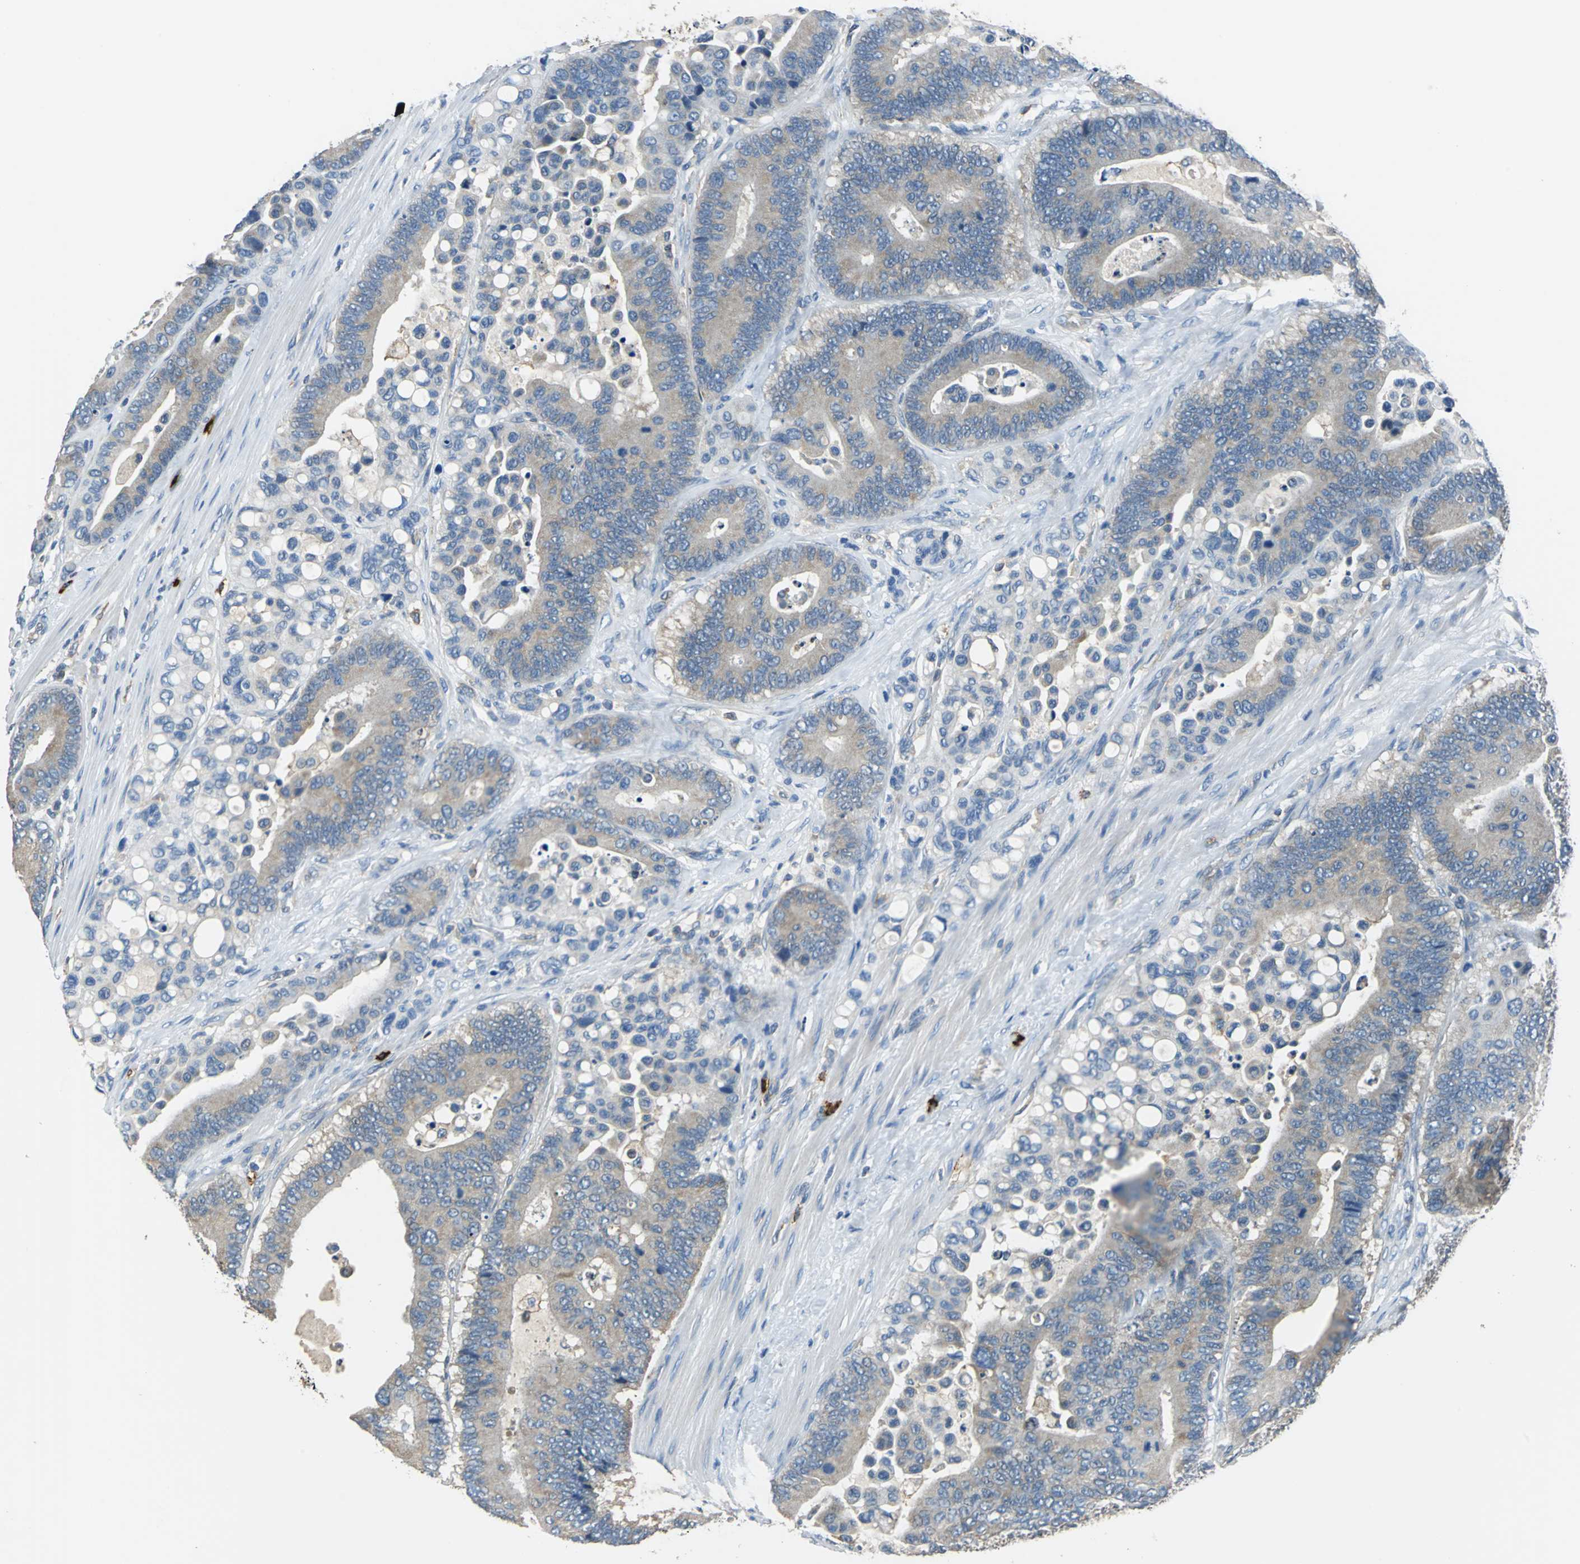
{"staining": {"intensity": "weak", "quantity": ">75%", "location": "cytoplasmic/membranous"}, "tissue": "colorectal cancer", "cell_type": "Tumor cells", "image_type": "cancer", "snomed": [{"axis": "morphology", "description": "Normal tissue, NOS"}, {"axis": "morphology", "description": "Adenocarcinoma, NOS"}, {"axis": "topography", "description": "Colon"}], "caption": "Immunohistochemical staining of human colorectal adenocarcinoma displays weak cytoplasmic/membranous protein staining in about >75% of tumor cells.", "gene": "CPA3", "patient": {"sex": "male", "age": 82}}